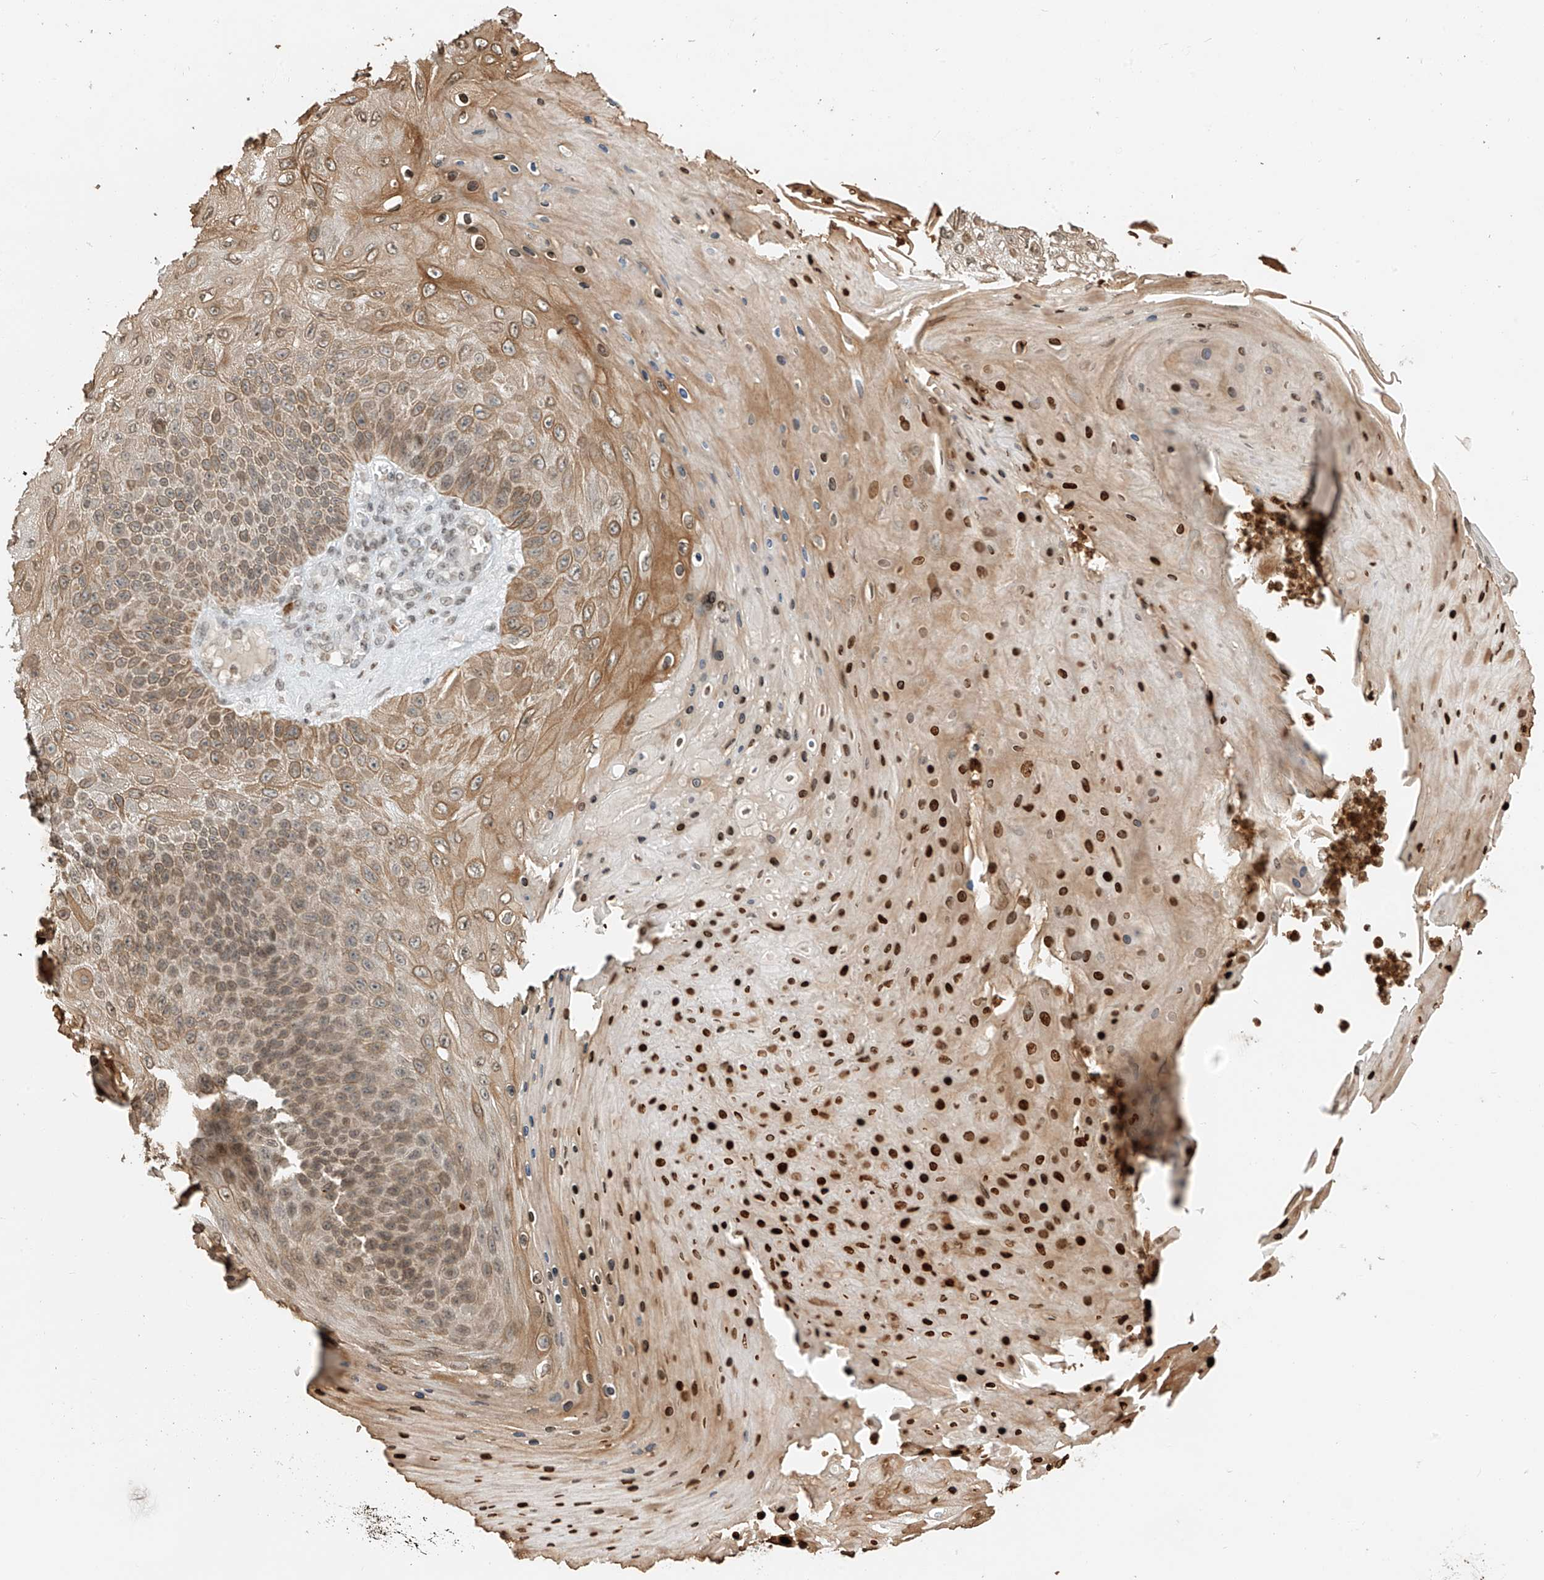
{"staining": {"intensity": "moderate", "quantity": ">75%", "location": "cytoplasmic/membranous,nuclear"}, "tissue": "skin cancer", "cell_type": "Tumor cells", "image_type": "cancer", "snomed": [{"axis": "morphology", "description": "Squamous cell carcinoma, NOS"}, {"axis": "topography", "description": "Skin"}], "caption": "High-magnification brightfield microscopy of skin squamous cell carcinoma stained with DAB (brown) and counterstained with hematoxylin (blue). tumor cells exhibit moderate cytoplasmic/membranous and nuclear positivity is identified in about>75% of cells.", "gene": "C17orf58", "patient": {"sex": "female", "age": 88}}